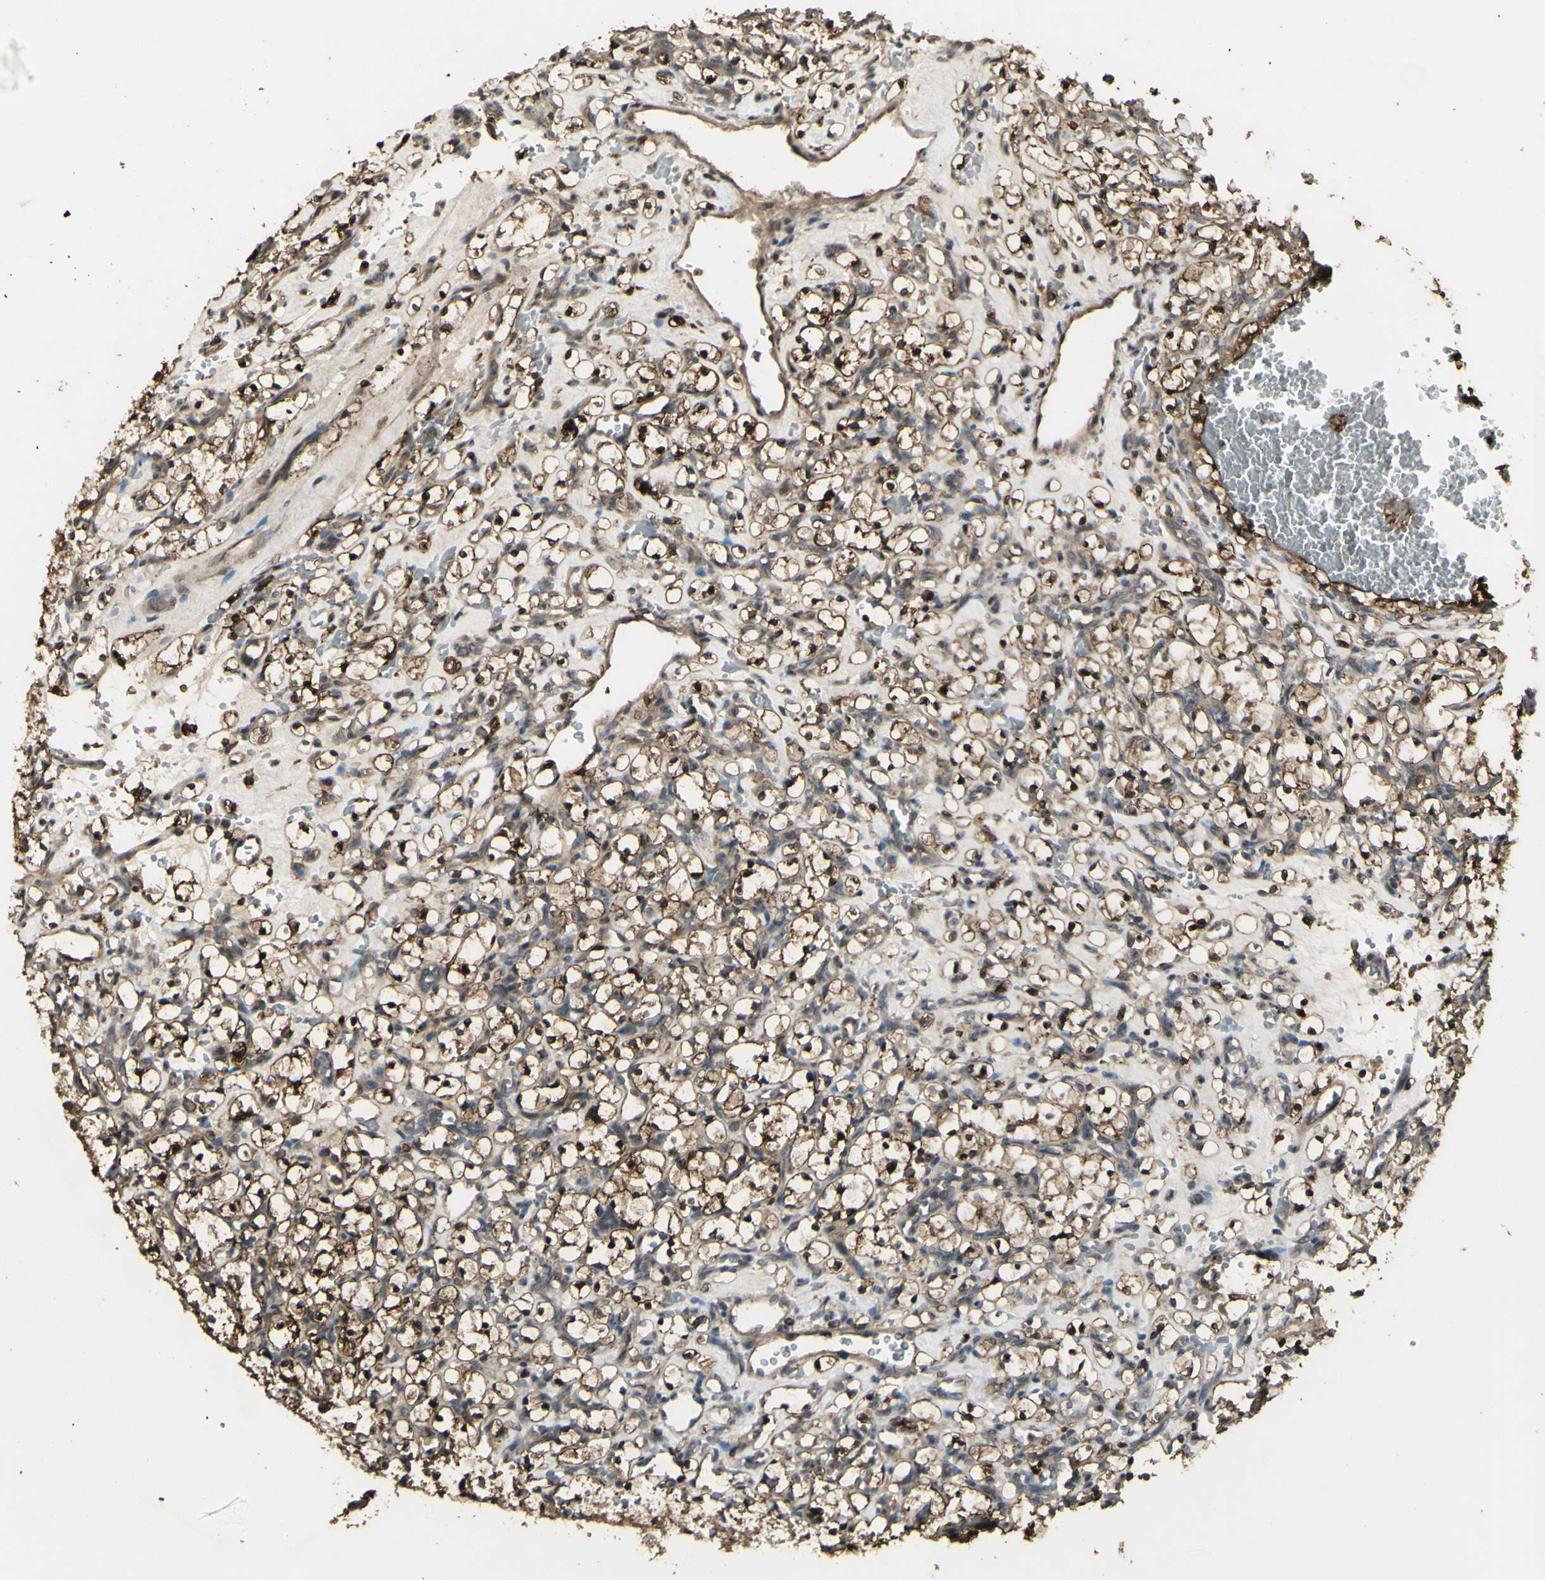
{"staining": {"intensity": "moderate", "quantity": ">75%", "location": "cytoplasmic/membranous,nuclear"}, "tissue": "renal cancer", "cell_type": "Tumor cells", "image_type": "cancer", "snomed": [{"axis": "morphology", "description": "Adenocarcinoma, NOS"}, {"axis": "topography", "description": "Kidney"}], "caption": "A brown stain highlights moderate cytoplasmic/membranous and nuclear expression of a protein in renal cancer (adenocarcinoma) tumor cells. The protein is stained brown, and the nuclei are stained in blue (DAB IHC with brightfield microscopy, high magnification).", "gene": "GNAS", "patient": {"sex": "female", "age": 69}}